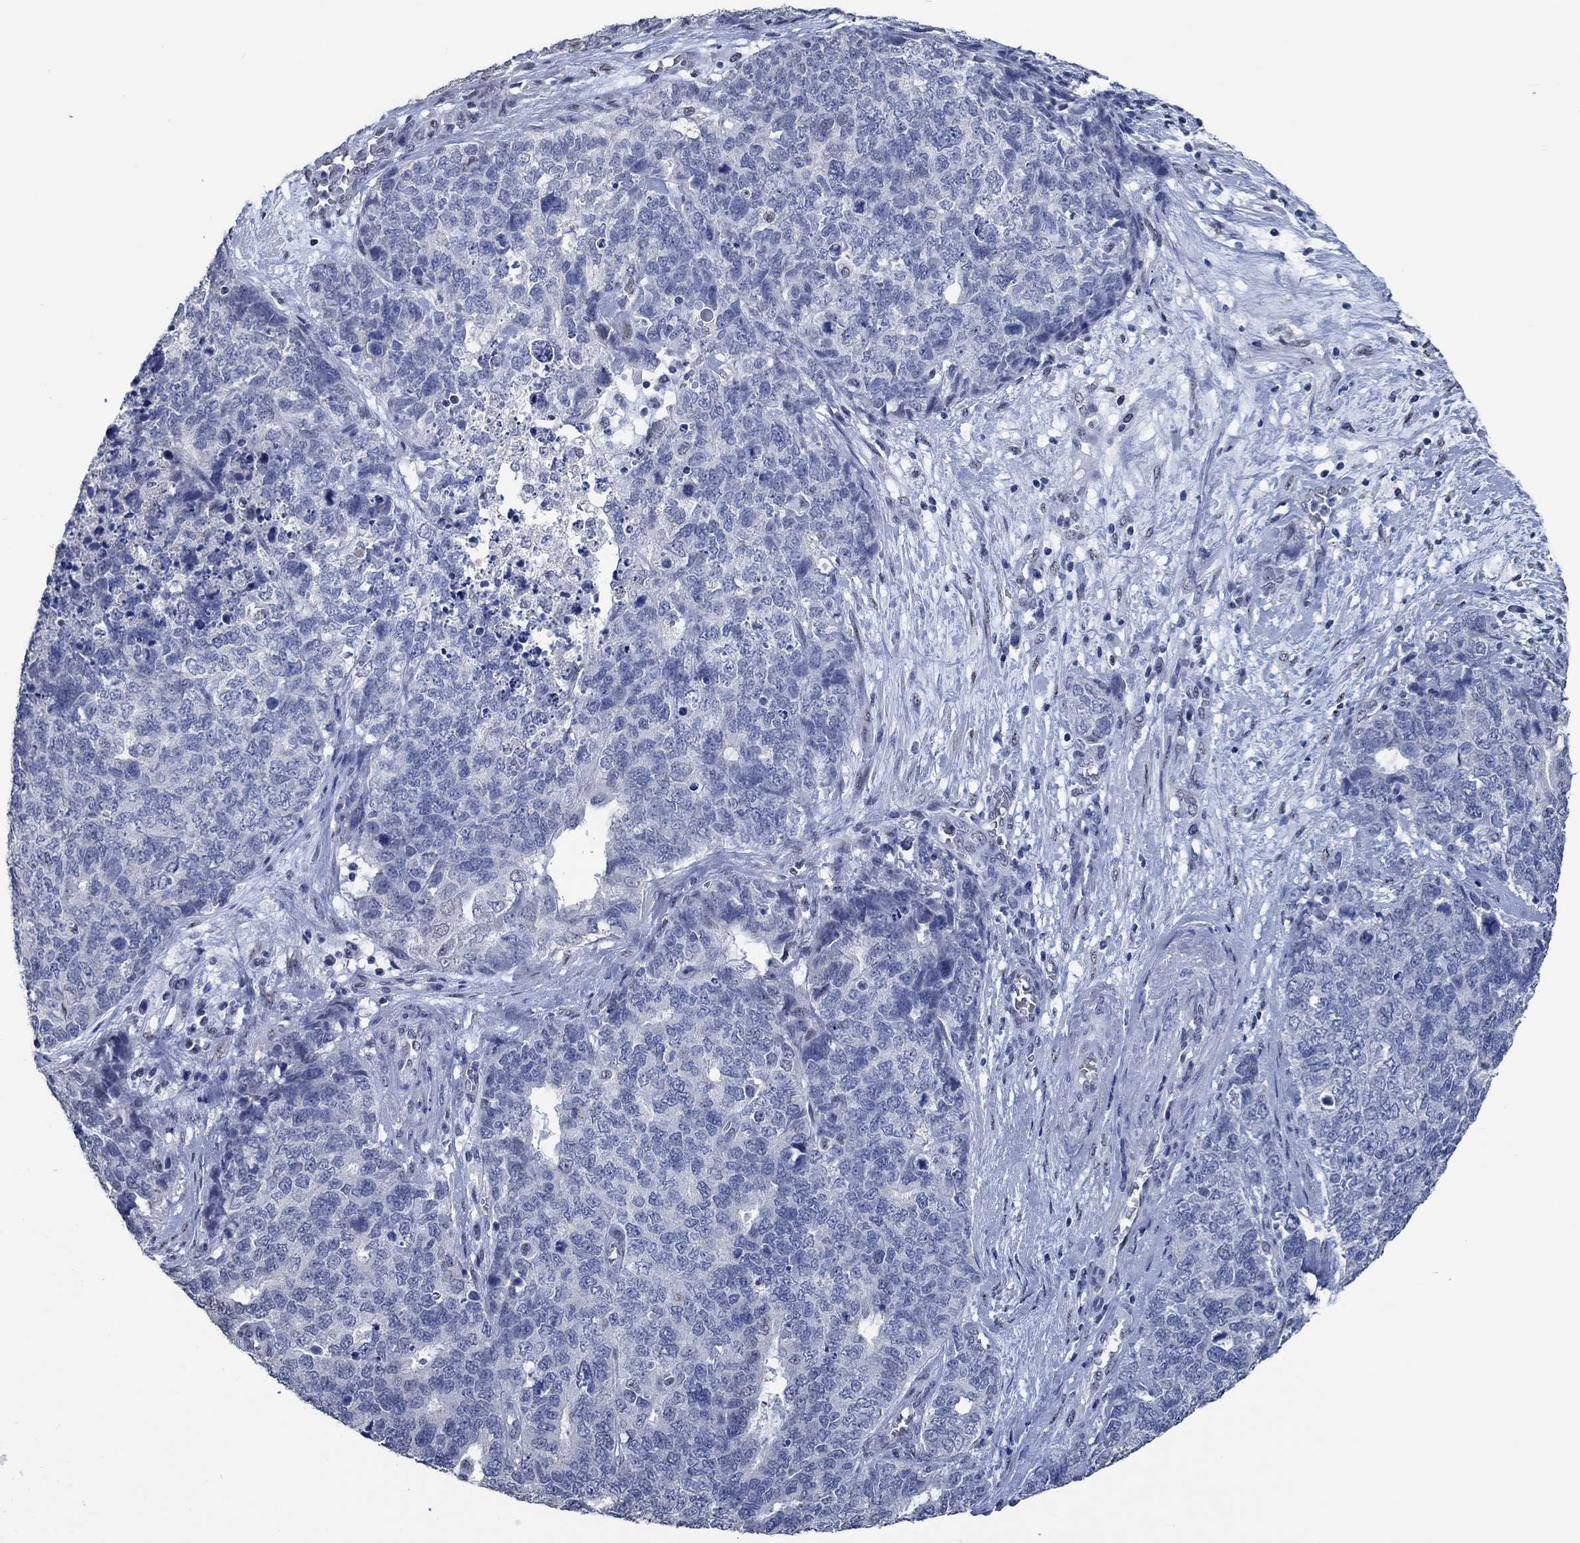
{"staining": {"intensity": "negative", "quantity": "none", "location": "none"}, "tissue": "cervical cancer", "cell_type": "Tumor cells", "image_type": "cancer", "snomed": [{"axis": "morphology", "description": "Squamous cell carcinoma, NOS"}, {"axis": "topography", "description": "Cervix"}], "caption": "Immunohistochemistry histopathology image of human cervical cancer stained for a protein (brown), which reveals no positivity in tumor cells.", "gene": "OBSCN", "patient": {"sex": "female", "age": 63}}